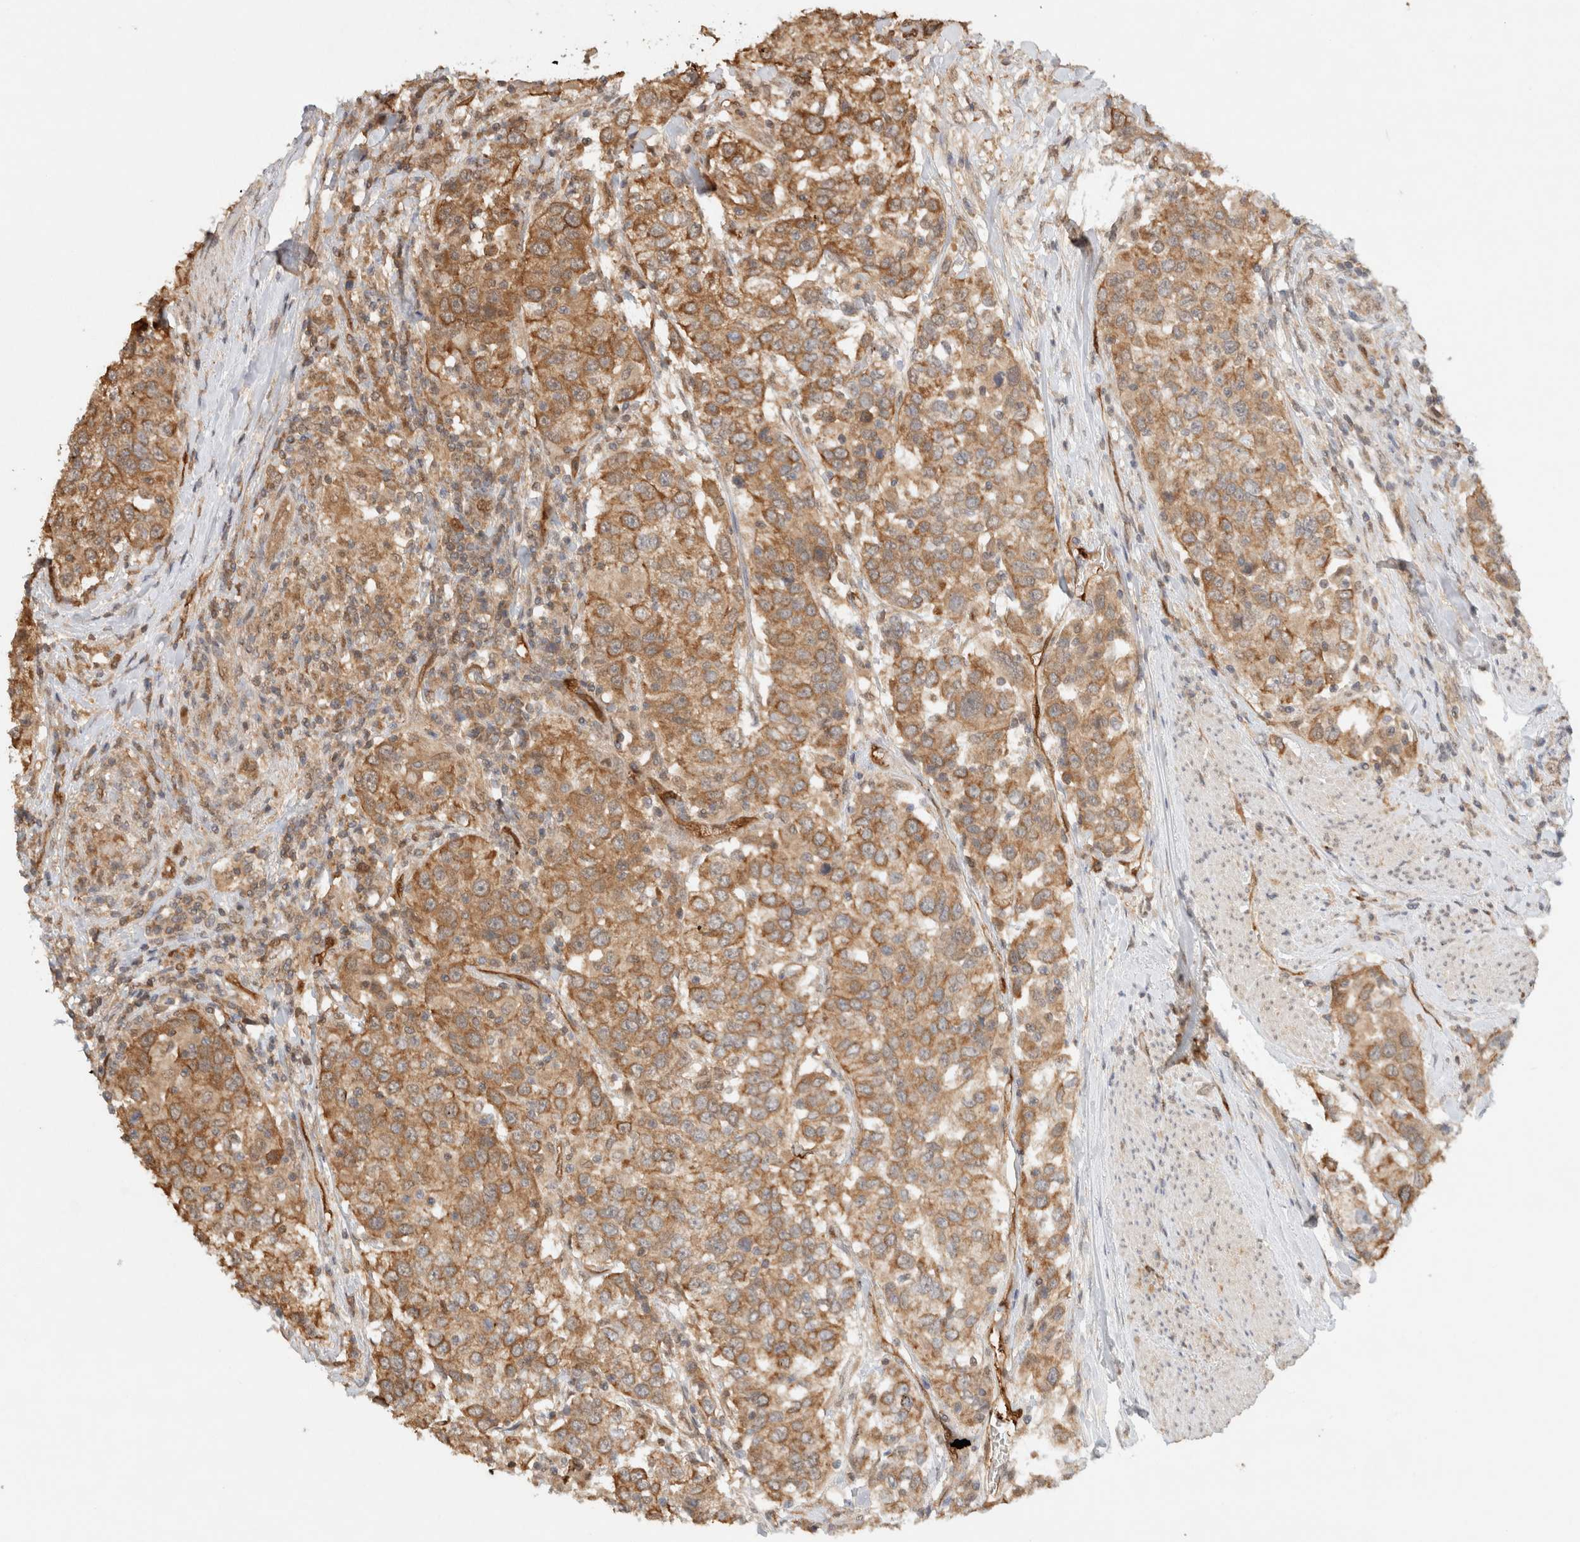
{"staining": {"intensity": "moderate", "quantity": ">75%", "location": "cytoplasmic/membranous"}, "tissue": "urothelial cancer", "cell_type": "Tumor cells", "image_type": "cancer", "snomed": [{"axis": "morphology", "description": "Urothelial carcinoma, High grade"}, {"axis": "topography", "description": "Urinary bladder"}], "caption": "A brown stain labels moderate cytoplasmic/membranous staining of a protein in urothelial carcinoma (high-grade) tumor cells.", "gene": "CA13", "patient": {"sex": "female", "age": 80}}